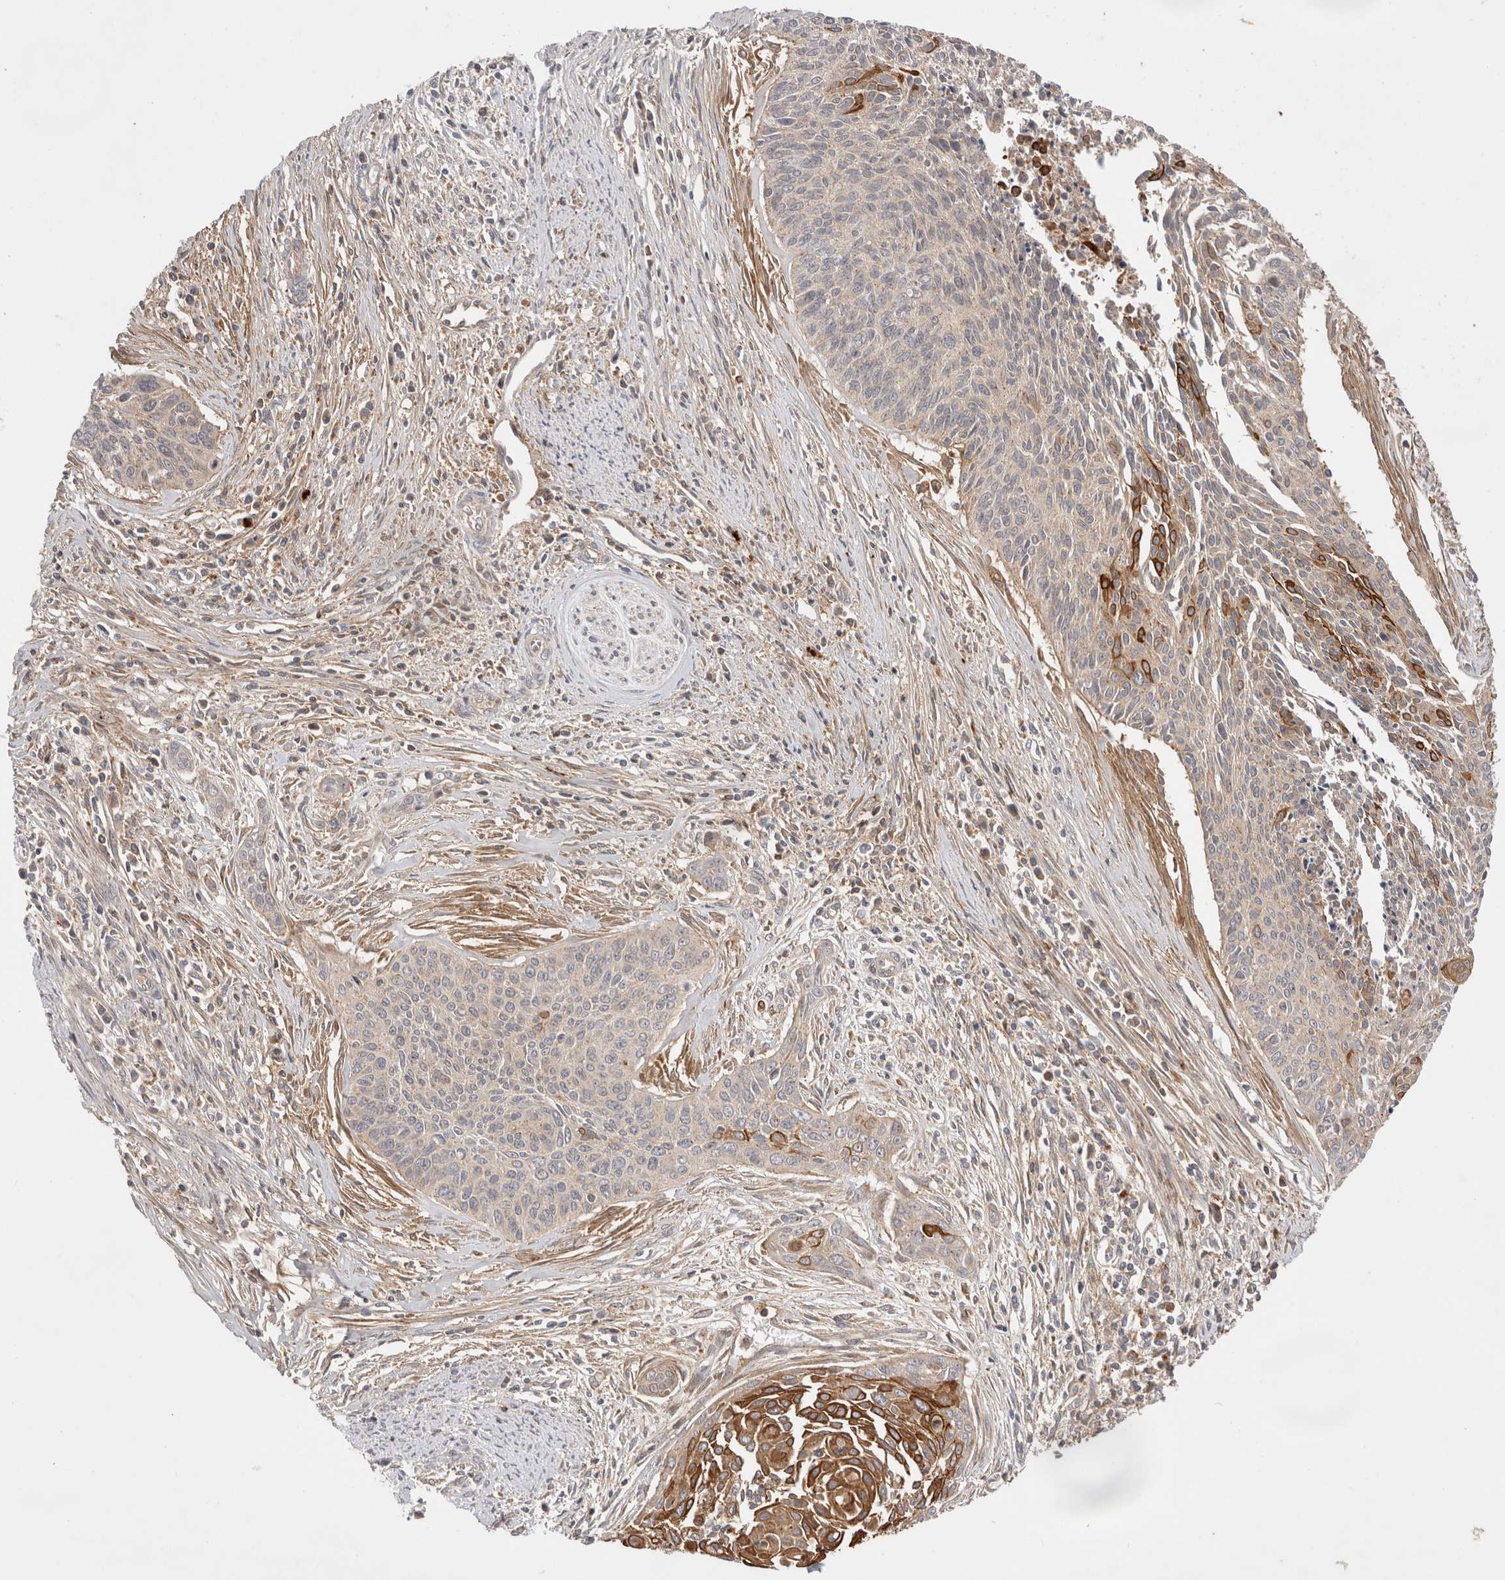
{"staining": {"intensity": "moderate", "quantity": "25%-75%", "location": "cytoplasmic/membranous"}, "tissue": "cervical cancer", "cell_type": "Tumor cells", "image_type": "cancer", "snomed": [{"axis": "morphology", "description": "Squamous cell carcinoma, NOS"}, {"axis": "topography", "description": "Cervix"}], "caption": "Brown immunohistochemical staining in squamous cell carcinoma (cervical) shows moderate cytoplasmic/membranous staining in about 25%-75% of tumor cells. The staining was performed using DAB (3,3'-diaminobenzidine), with brown indicating positive protein expression. Nuclei are stained blue with hematoxylin.", "gene": "VPS28", "patient": {"sex": "female", "age": 55}}